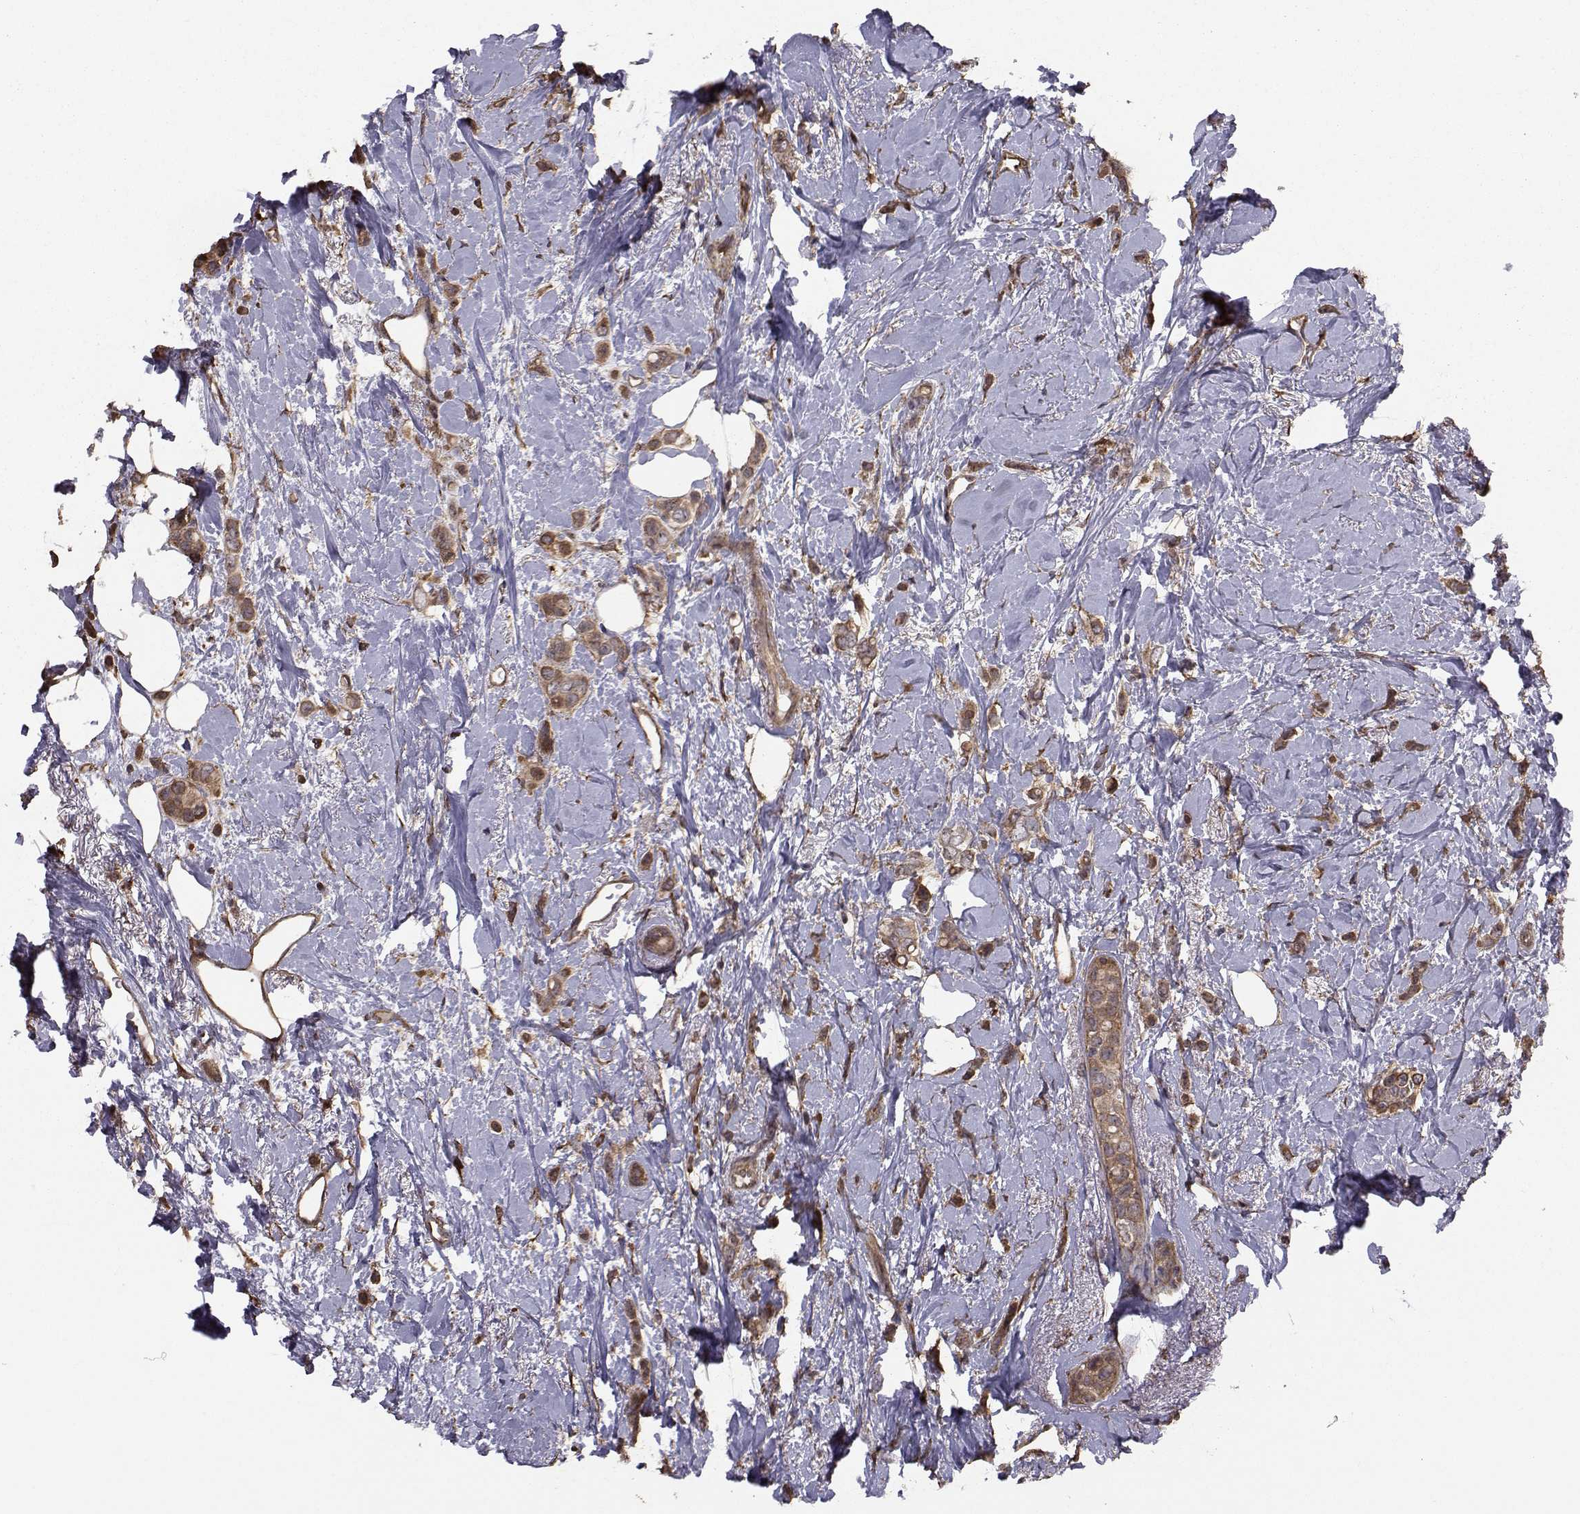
{"staining": {"intensity": "moderate", "quantity": ">75%", "location": "cytoplasmic/membranous"}, "tissue": "breast cancer", "cell_type": "Tumor cells", "image_type": "cancer", "snomed": [{"axis": "morphology", "description": "Lobular carcinoma"}, {"axis": "topography", "description": "Breast"}], "caption": "Human breast cancer (lobular carcinoma) stained with a protein marker demonstrates moderate staining in tumor cells.", "gene": "TRIP10", "patient": {"sex": "female", "age": 66}}